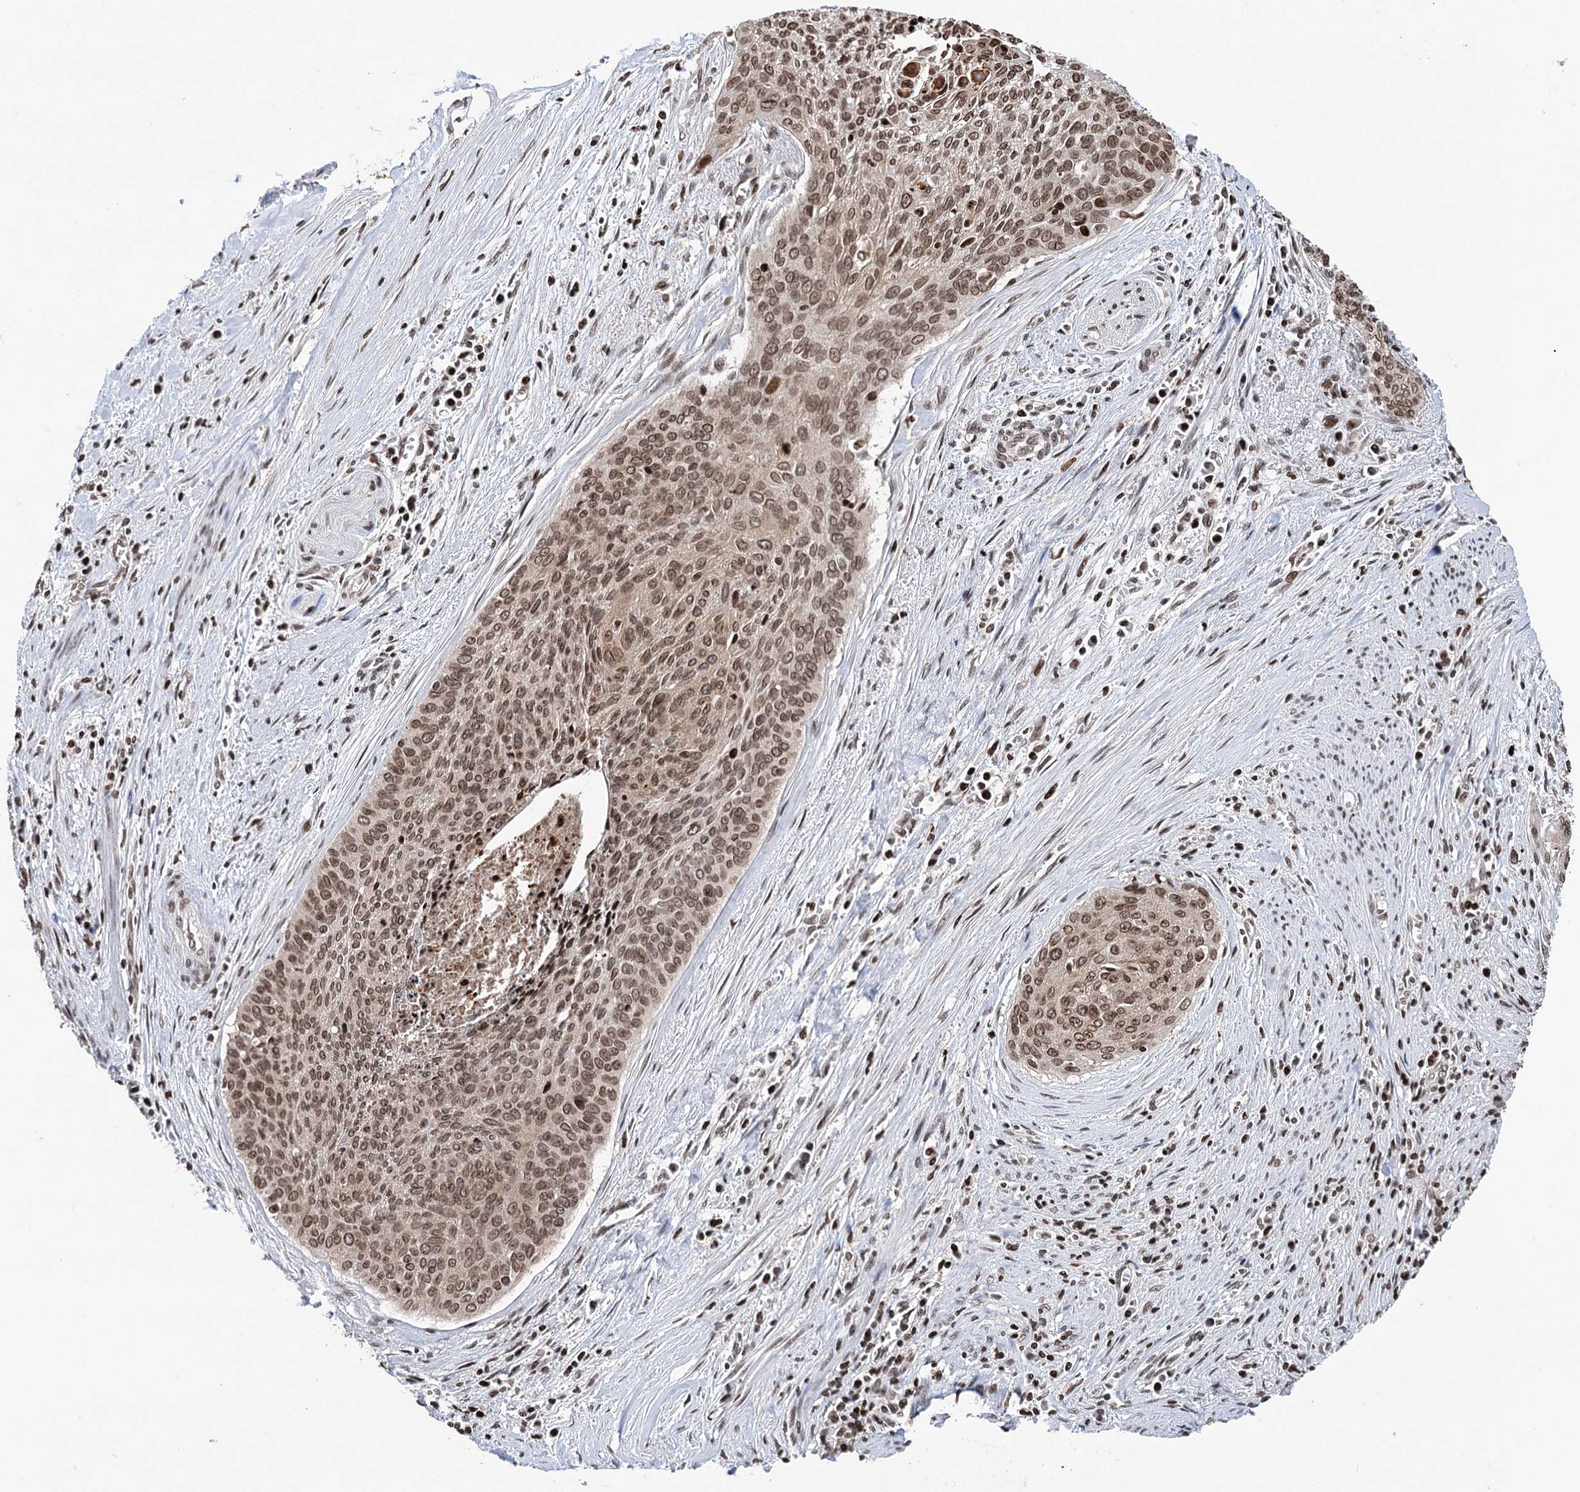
{"staining": {"intensity": "moderate", "quantity": ">75%", "location": "nuclear"}, "tissue": "cervical cancer", "cell_type": "Tumor cells", "image_type": "cancer", "snomed": [{"axis": "morphology", "description": "Squamous cell carcinoma, NOS"}, {"axis": "topography", "description": "Cervix"}], "caption": "Human squamous cell carcinoma (cervical) stained with a protein marker demonstrates moderate staining in tumor cells.", "gene": "CCDC77", "patient": {"sex": "female", "age": 55}}